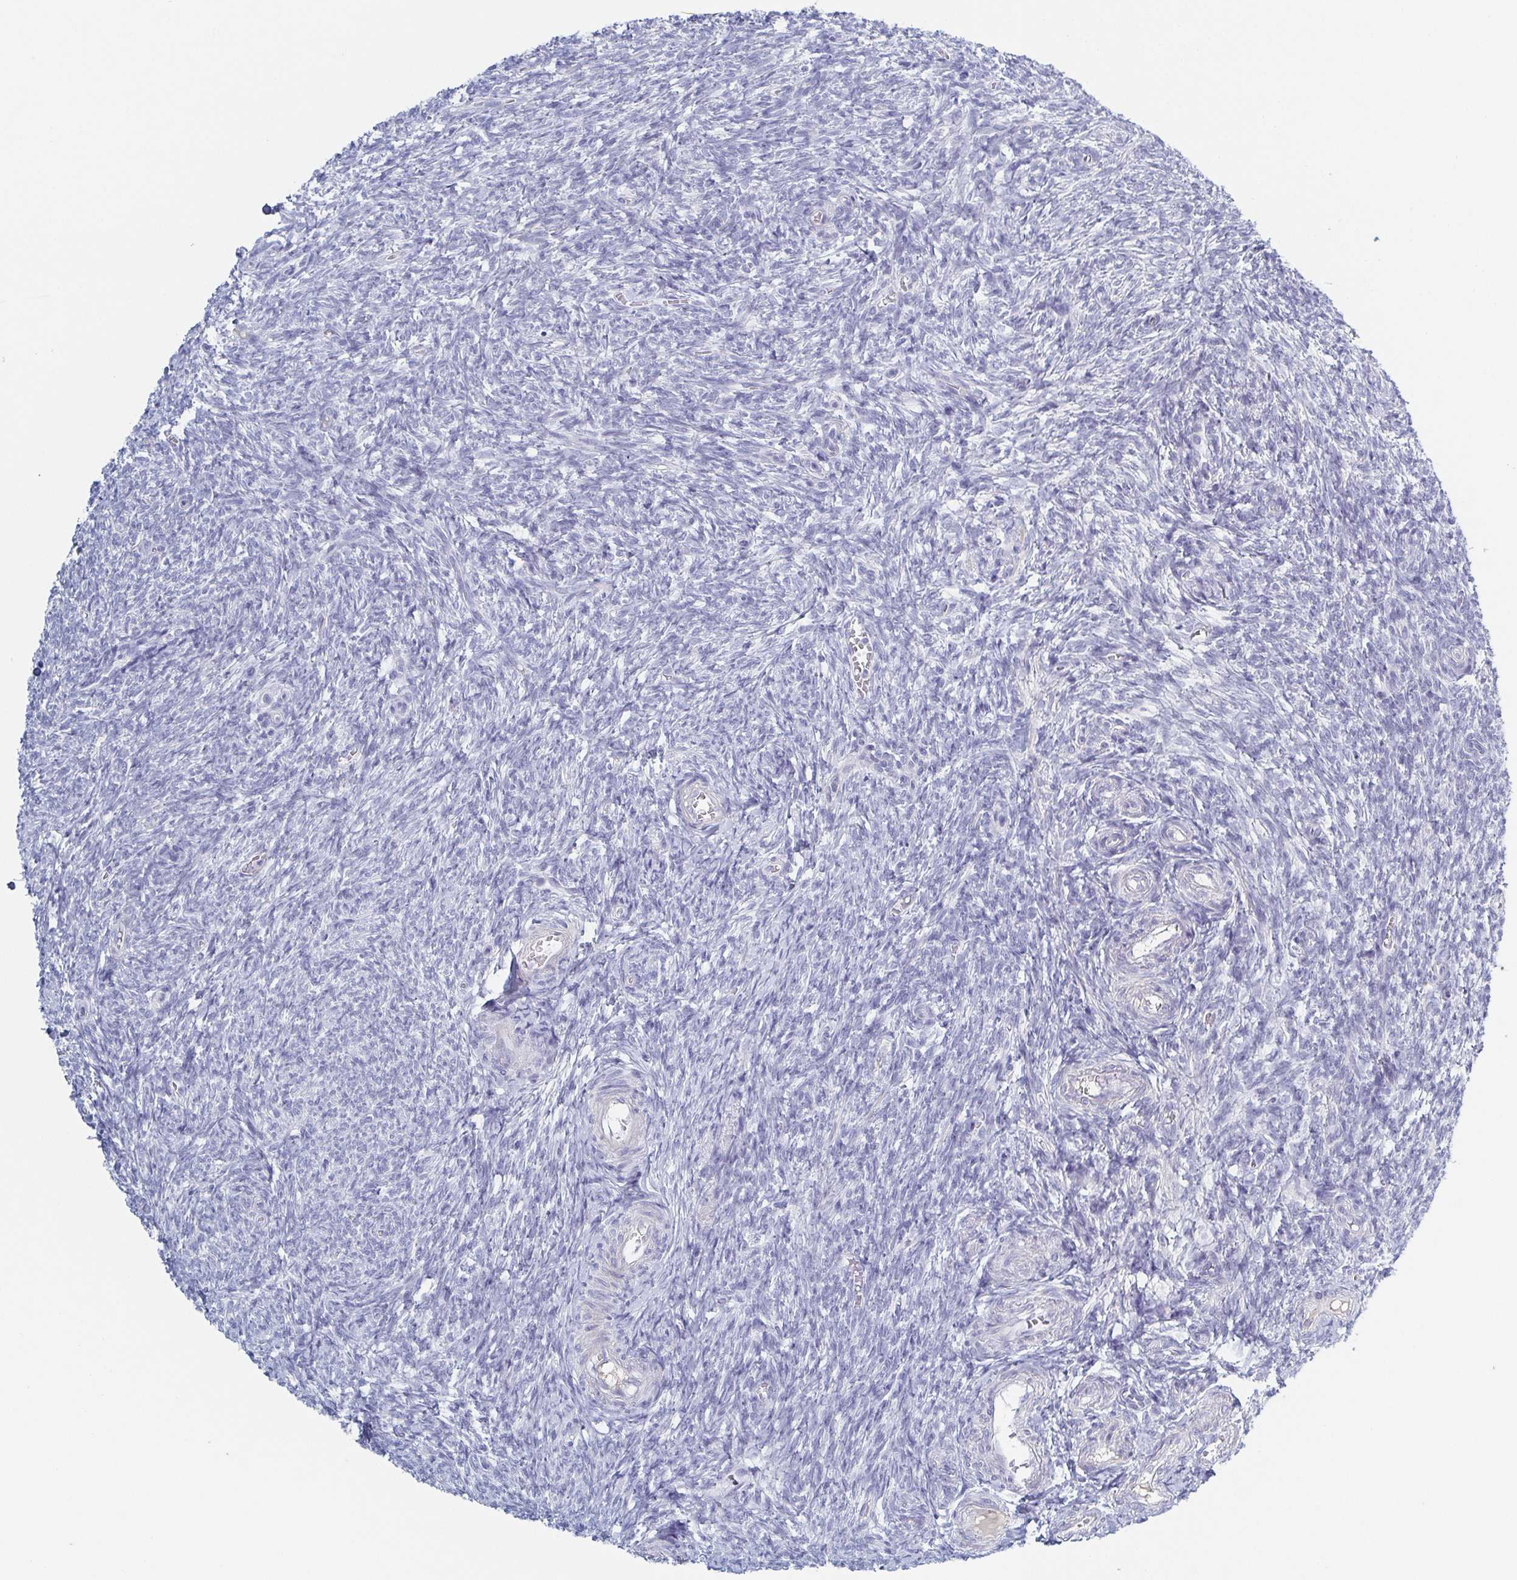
{"staining": {"intensity": "negative", "quantity": "none", "location": "none"}, "tissue": "ovary", "cell_type": "Ovarian stroma cells", "image_type": "normal", "snomed": [{"axis": "morphology", "description": "Normal tissue, NOS"}, {"axis": "topography", "description": "Ovary"}], "caption": "Immunohistochemical staining of benign human ovary exhibits no significant expression in ovarian stroma cells.", "gene": "RHOV", "patient": {"sex": "female", "age": 39}}